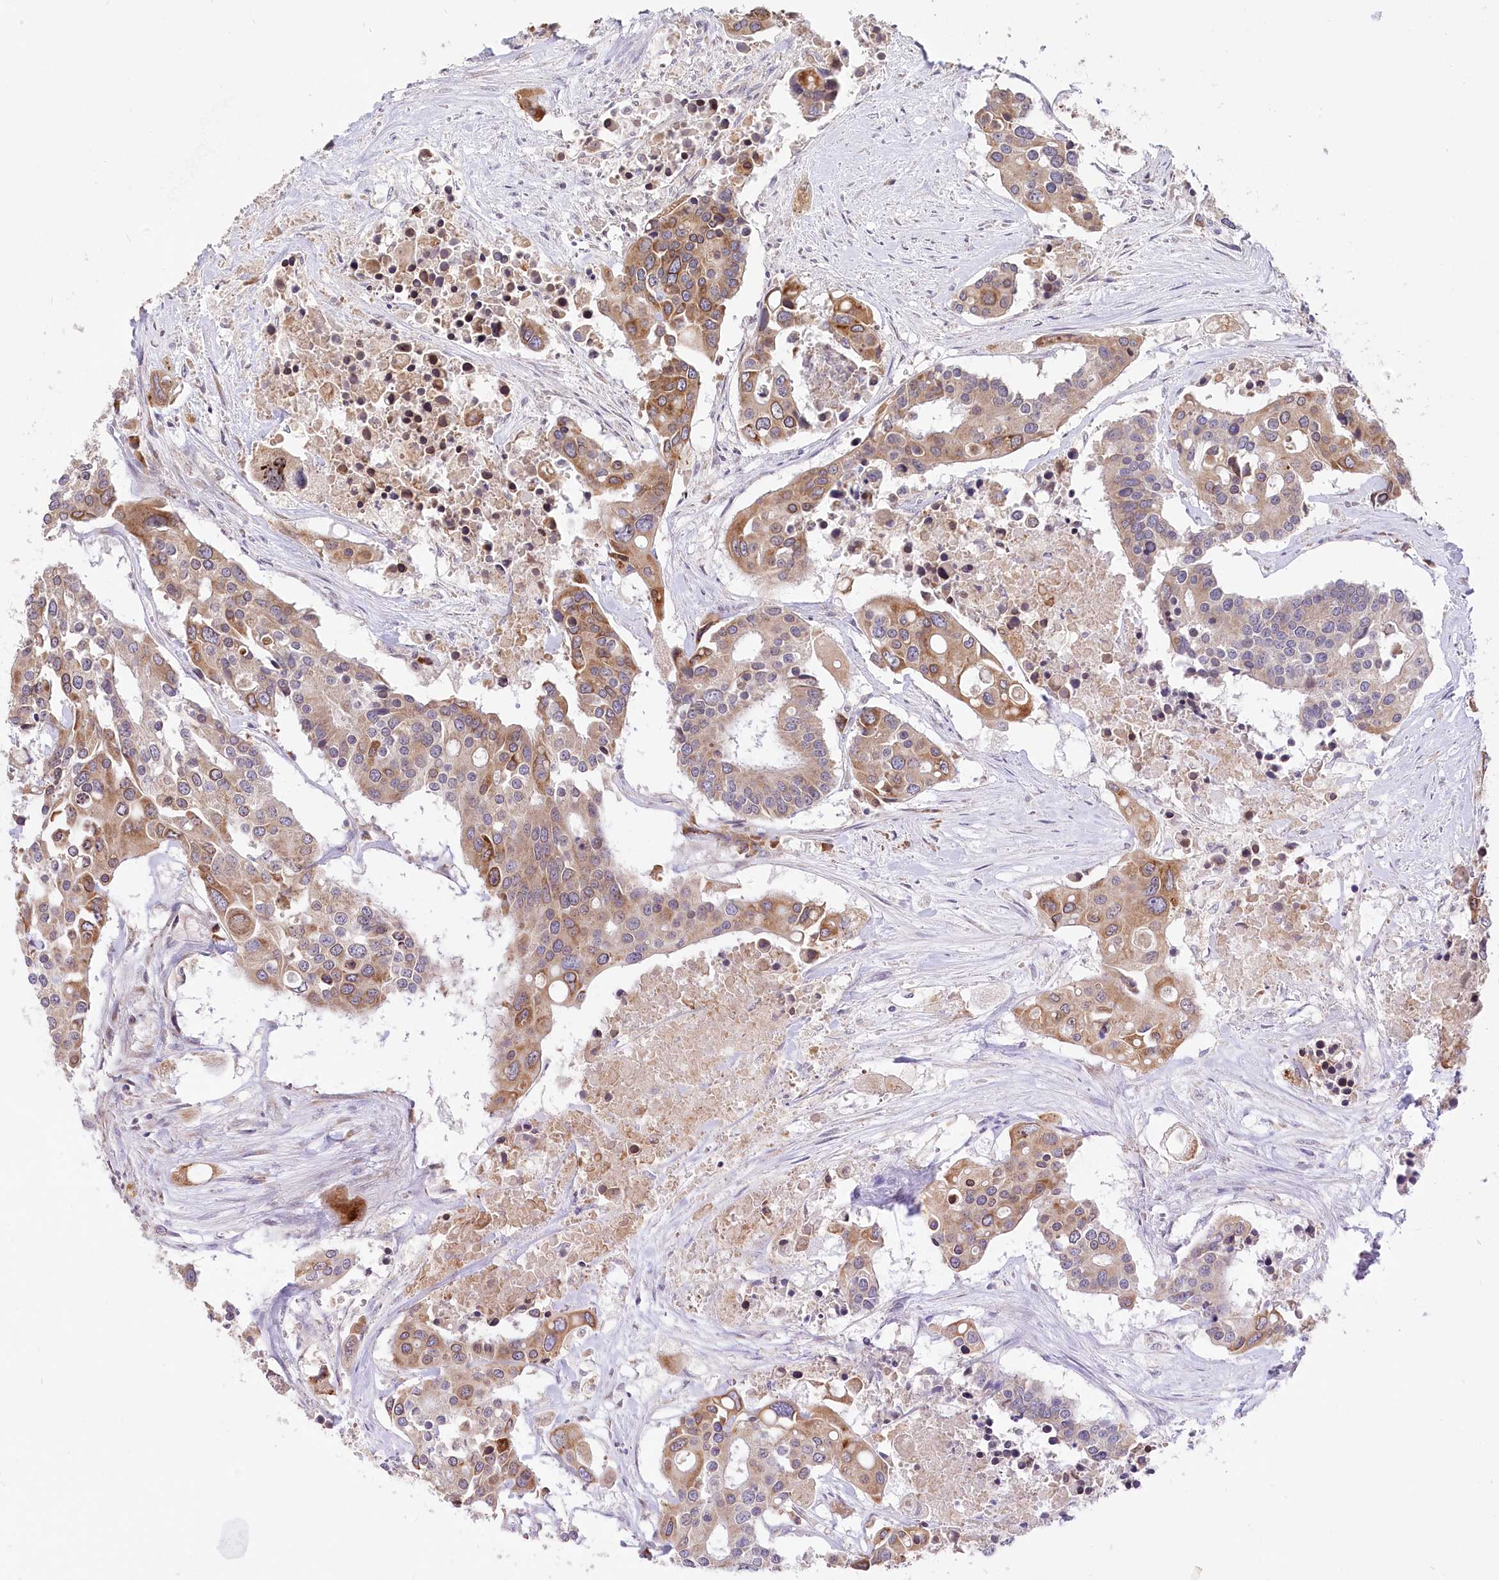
{"staining": {"intensity": "moderate", "quantity": ">75%", "location": "cytoplasmic/membranous"}, "tissue": "colorectal cancer", "cell_type": "Tumor cells", "image_type": "cancer", "snomed": [{"axis": "morphology", "description": "Adenocarcinoma, NOS"}, {"axis": "topography", "description": "Colon"}], "caption": "A histopathology image of human colorectal cancer (adenocarcinoma) stained for a protein displays moderate cytoplasmic/membranous brown staining in tumor cells.", "gene": "STT3B", "patient": {"sex": "male", "age": 77}}